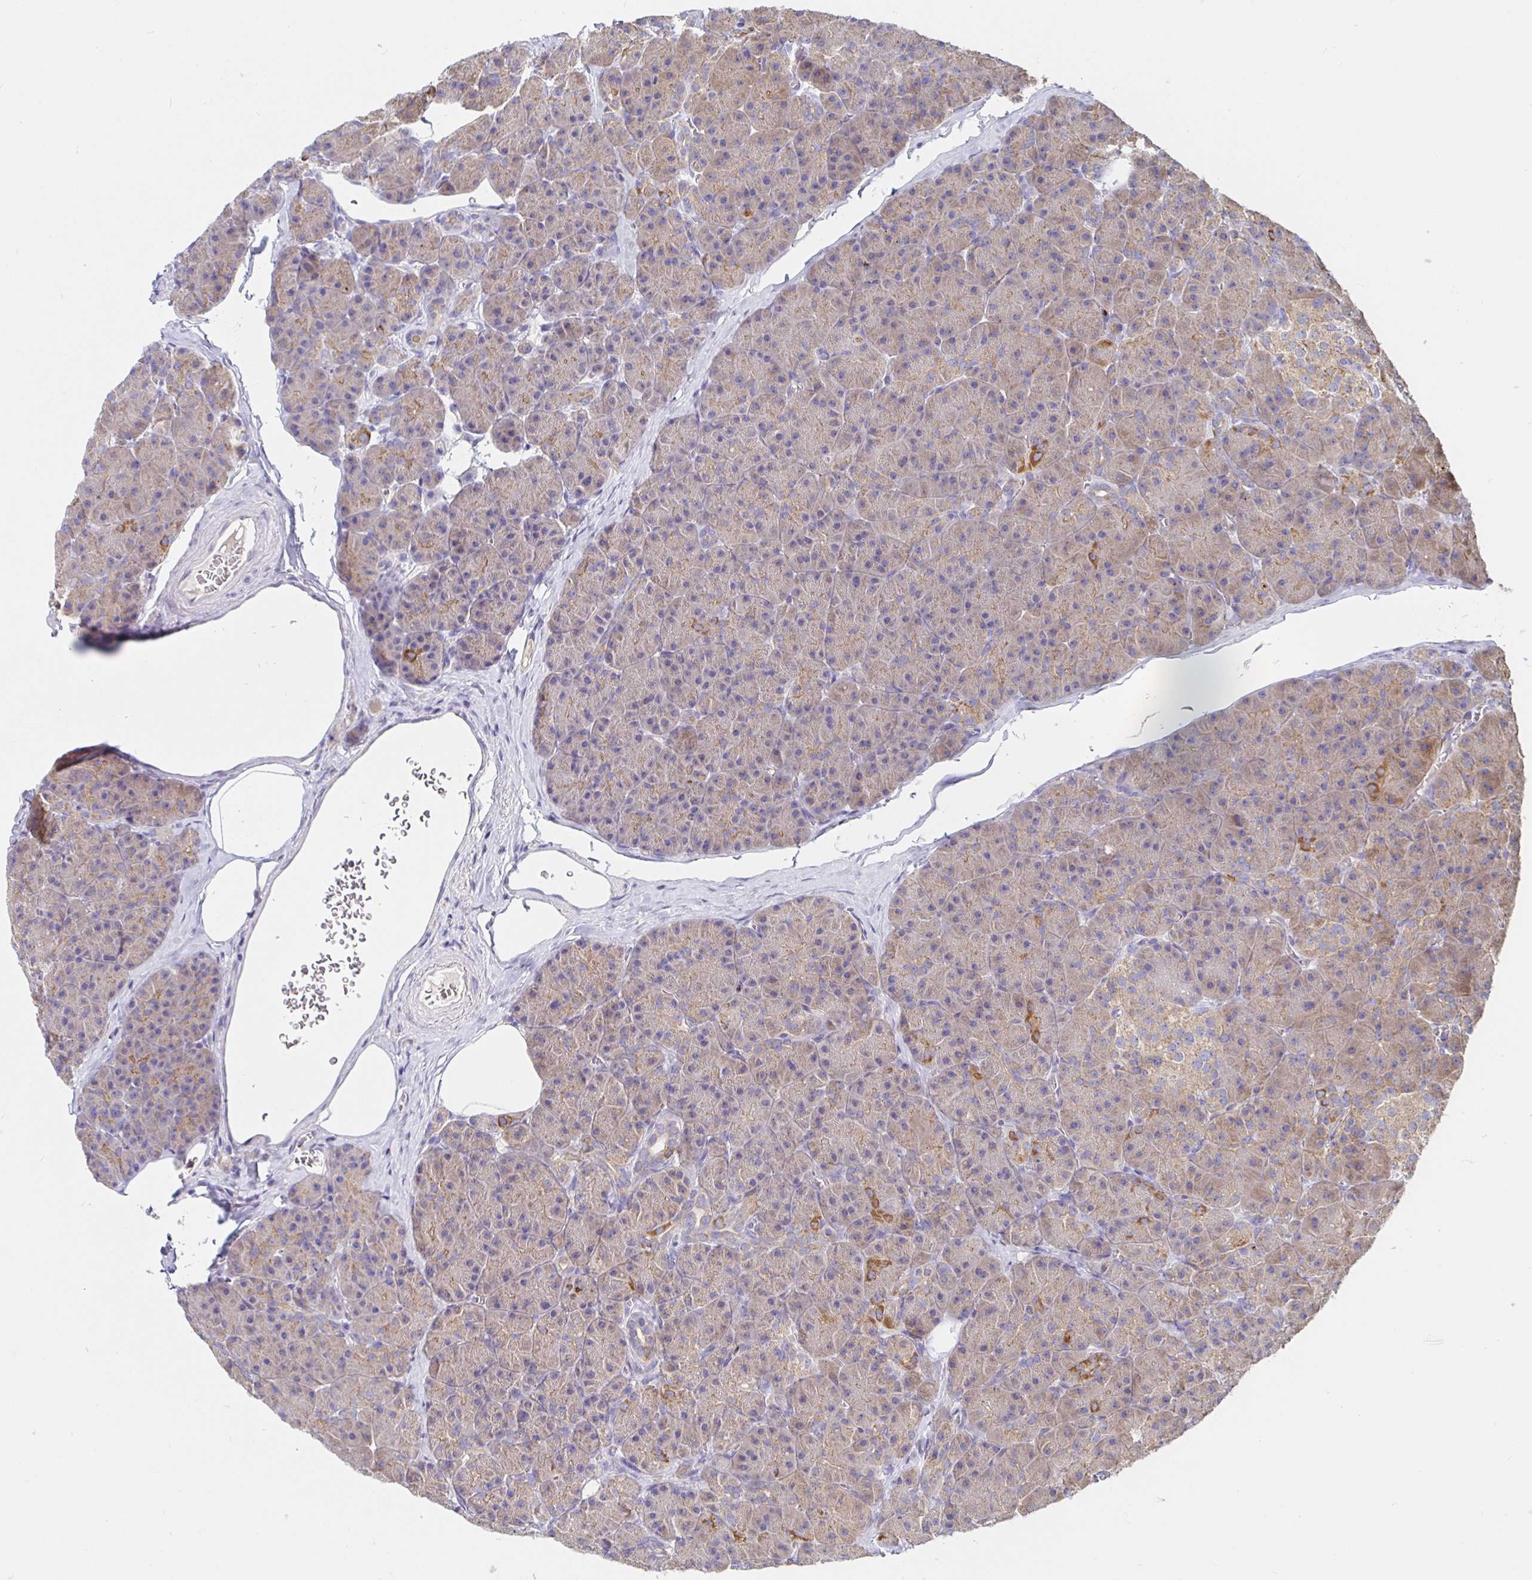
{"staining": {"intensity": "moderate", "quantity": "<25%", "location": "cytoplasmic/membranous"}, "tissue": "pancreas", "cell_type": "Exocrine glandular cells", "image_type": "normal", "snomed": [{"axis": "morphology", "description": "Normal tissue, NOS"}, {"axis": "topography", "description": "Pancreas"}], "caption": "This photomicrograph displays IHC staining of normal human pancreas, with low moderate cytoplasmic/membranous staining in approximately <25% of exocrine glandular cells.", "gene": "PRDX3", "patient": {"sex": "male", "age": 57}}